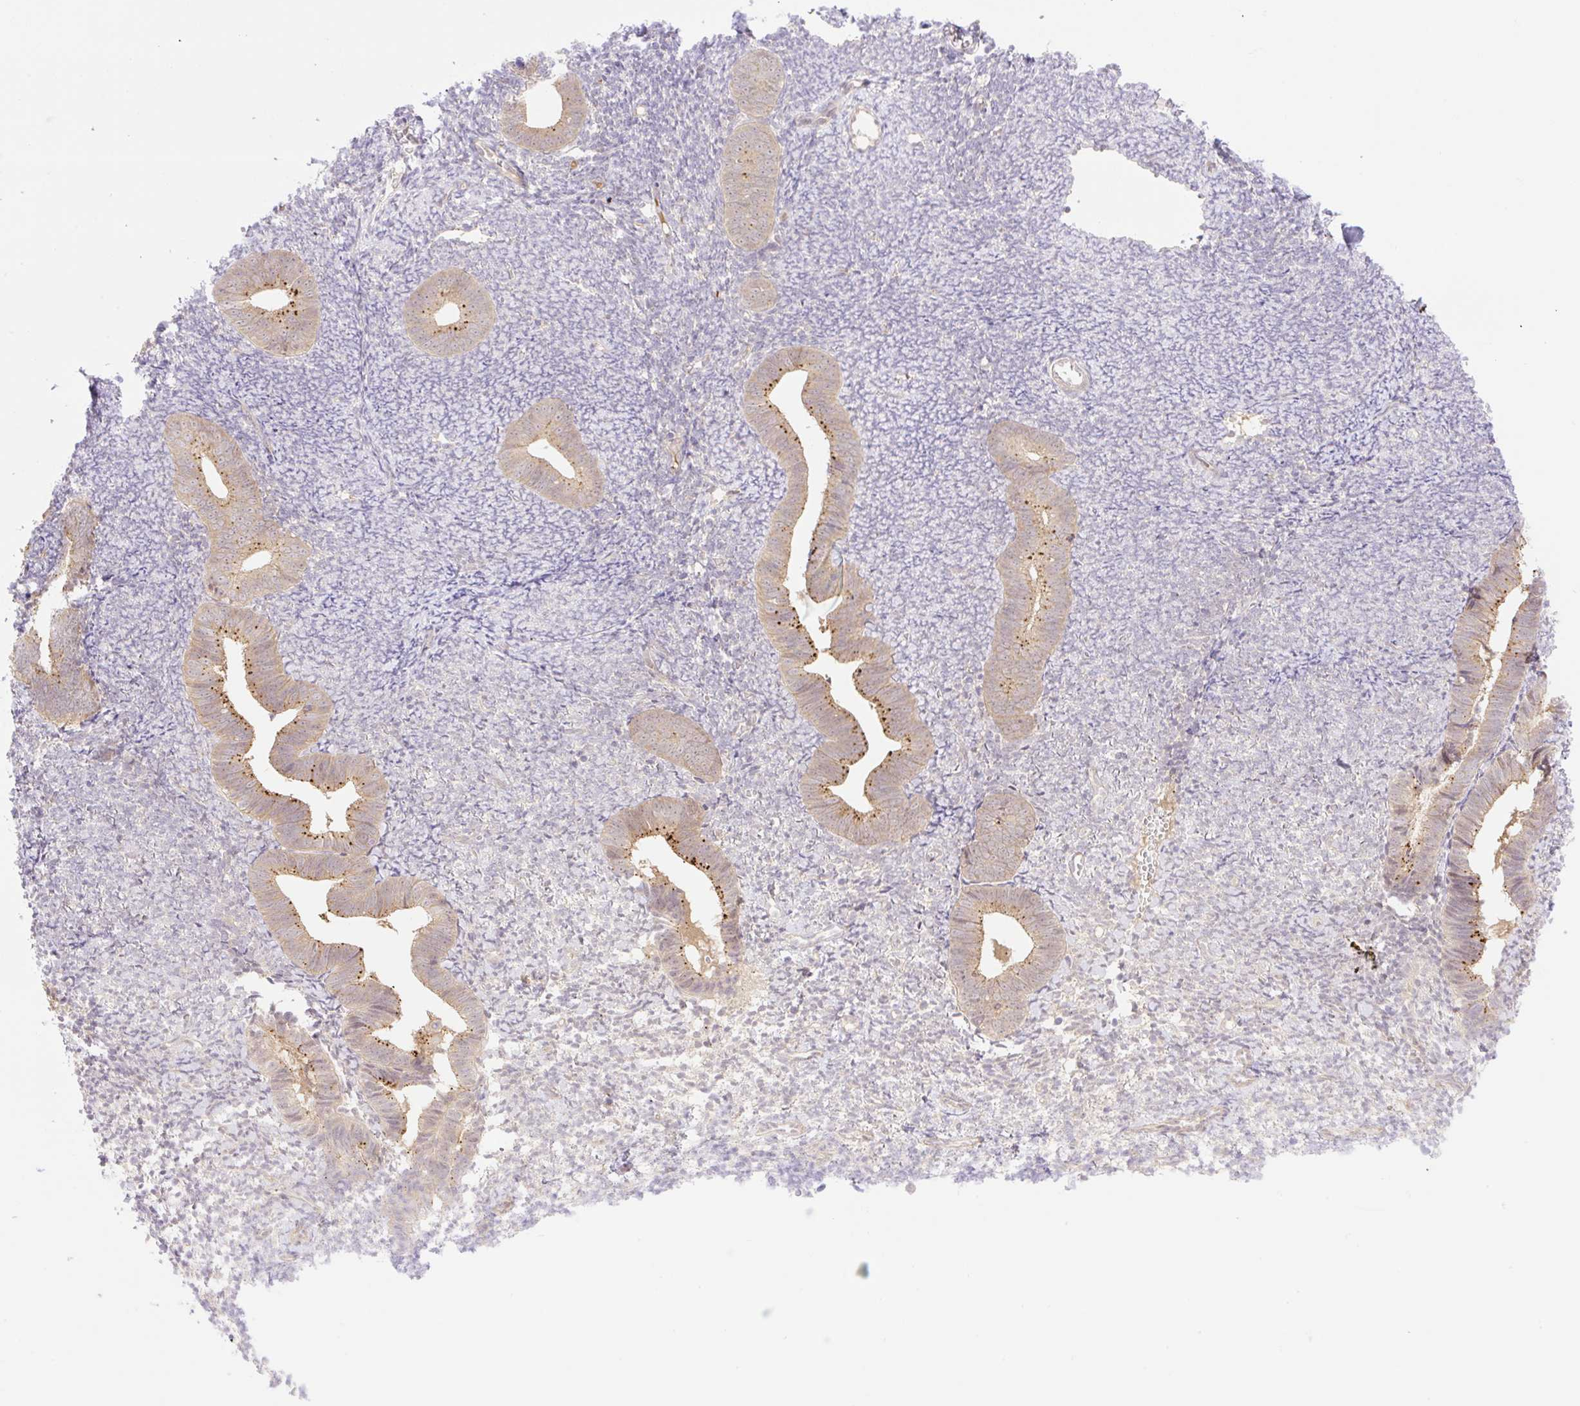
{"staining": {"intensity": "weak", "quantity": "<25%", "location": "cytoplasmic/membranous"}, "tissue": "endometrium", "cell_type": "Cells in endometrial stroma", "image_type": "normal", "snomed": [{"axis": "morphology", "description": "Normal tissue, NOS"}, {"axis": "topography", "description": "Endometrium"}], "caption": "IHC photomicrograph of normal endometrium: human endometrium stained with DAB exhibits no significant protein expression in cells in endometrial stroma.", "gene": "VPS25", "patient": {"sex": "female", "age": 39}}